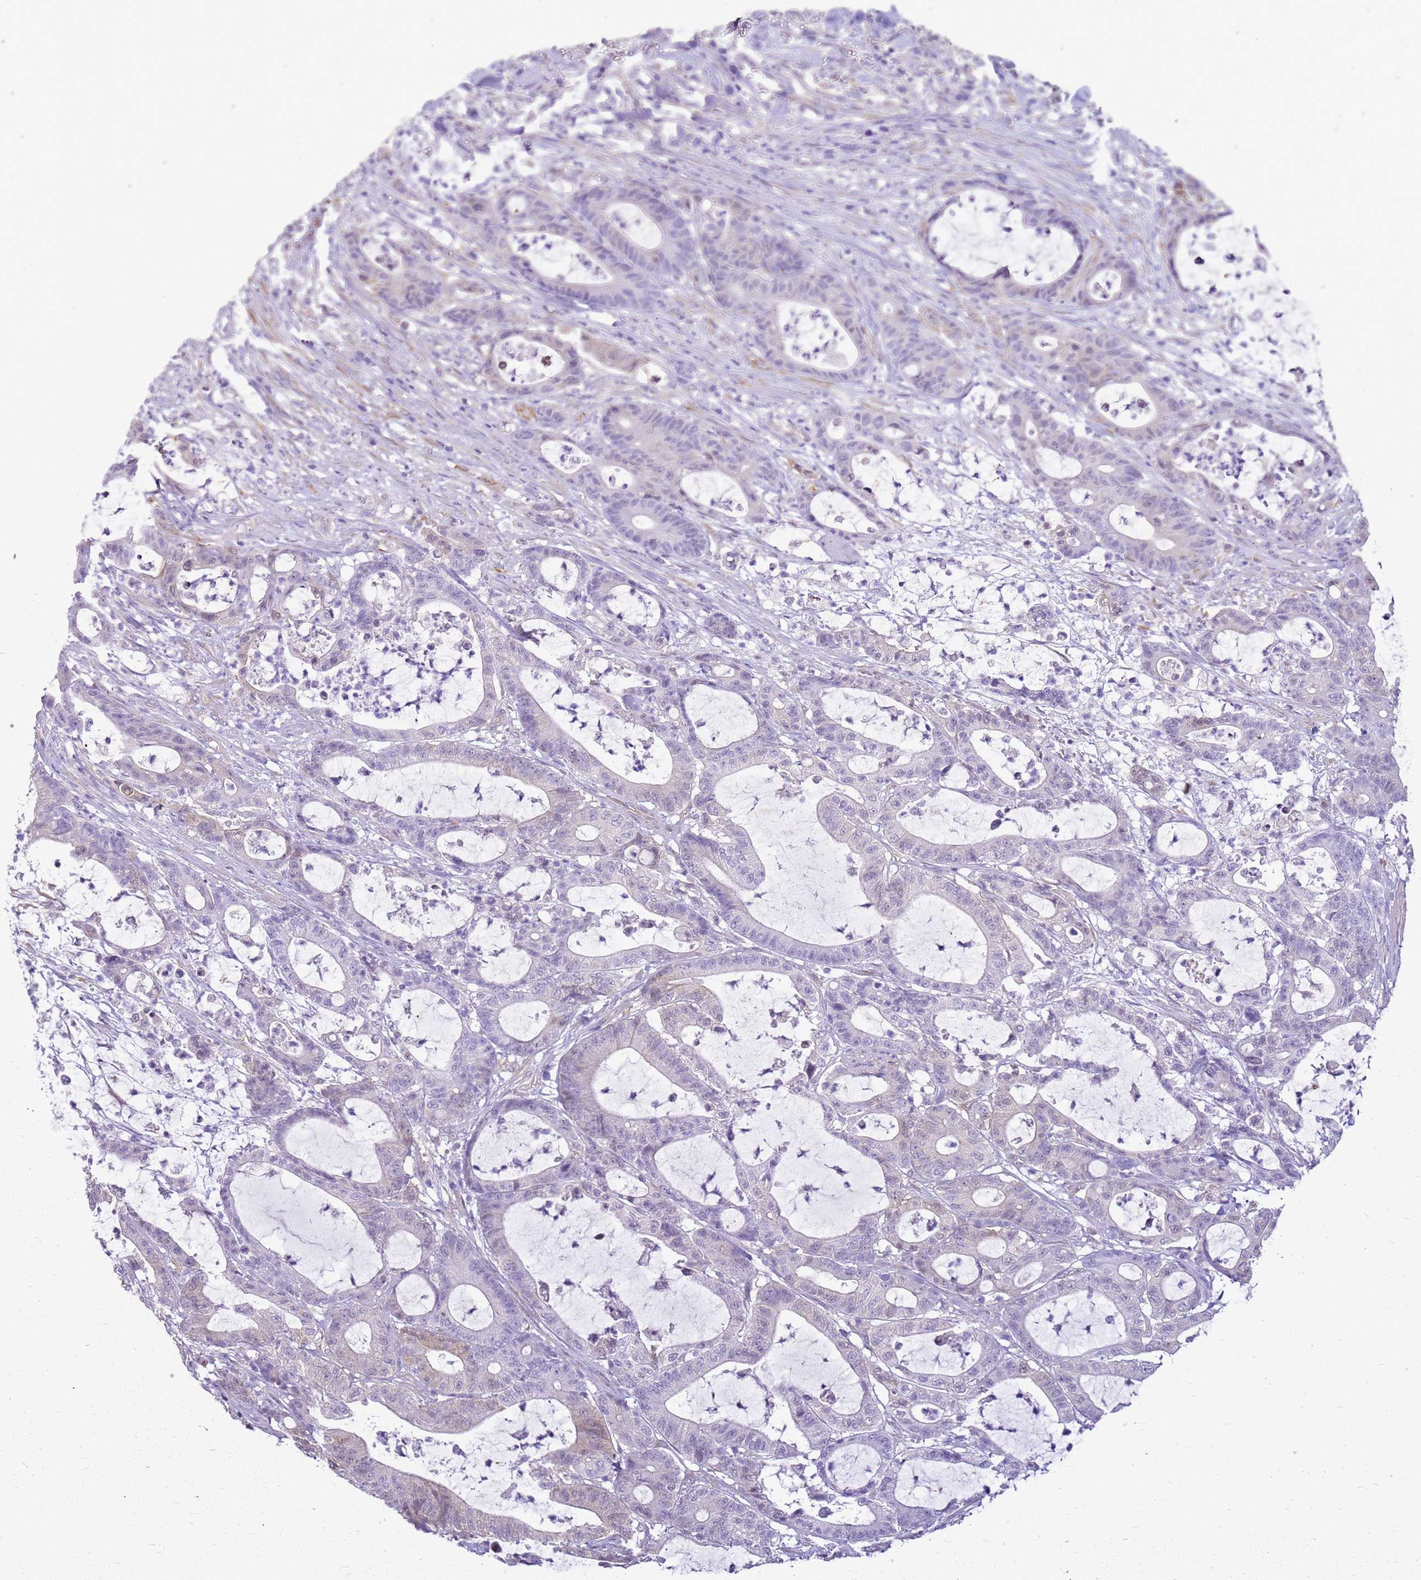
{"staining": {"intensity": "negative", "quantity": "none", "location": "none"}, "tissue": "colorectal cancer", "cell_type": "Tumor cells", "image_type": "cancer", "snomed": [{"axis": "morphology", "description": "Adenocarcinoma, NOS"}, {"axis": "topography", "description": "Colon"}], "caption": "Tumor cells show no significant protein staining in adenocarcinoma (colorectal).", "gene": "HSPB1", "patient": {"sex": "female", "age": 84}}